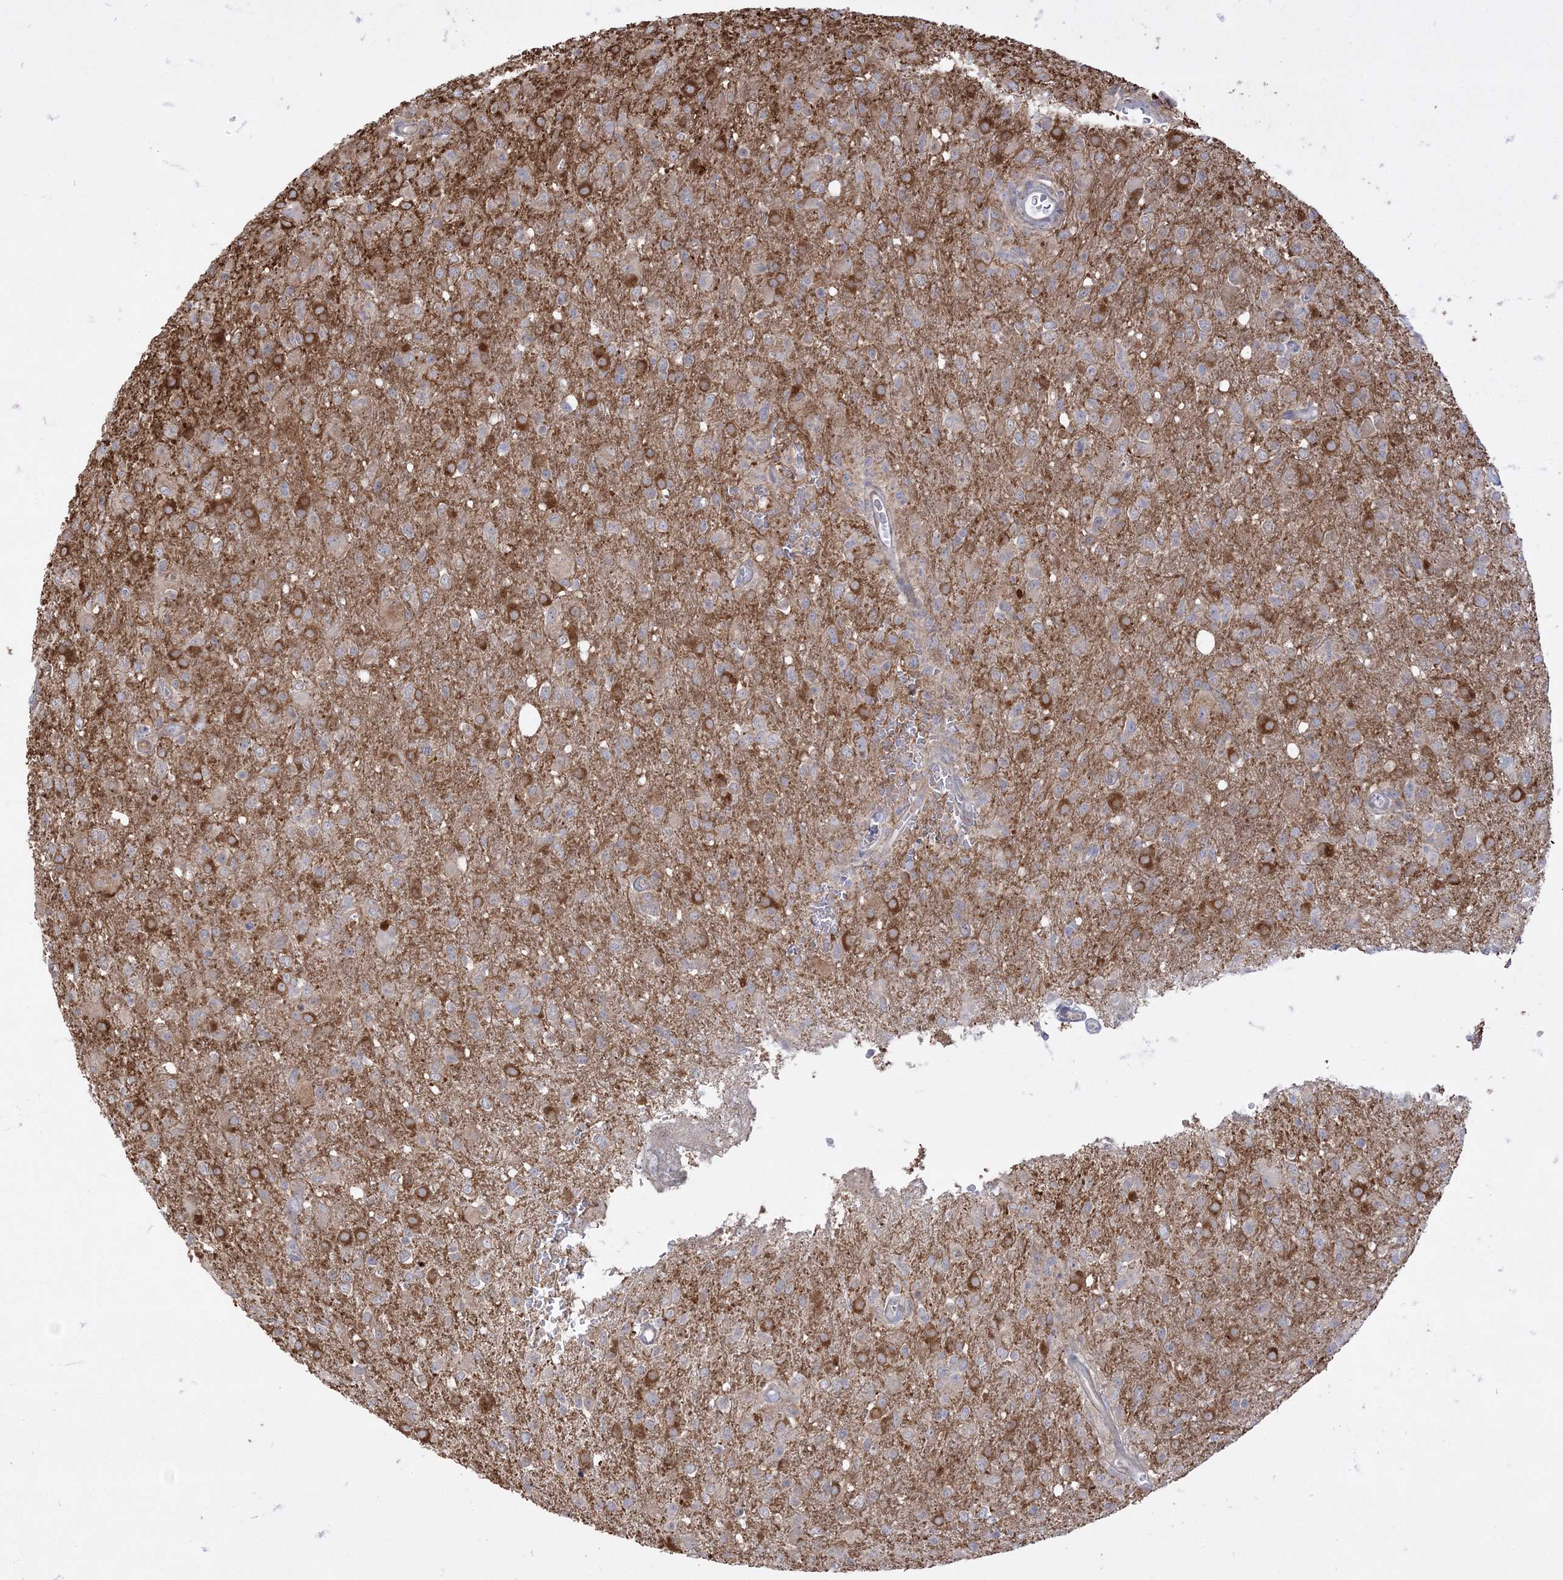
{"staining": {"intensity": "weak", "quantity": ">75%", "location": "cytoplasmic/membranous"}, "tissue": "glioma", "cell_type": "Tumor cells", "image_type": "cancer", "snomed": [{"axis": "morphology", "description": "Glioma, malignant, High grade"}, {"axis": "topography", "description": "Brain"}], "caption": "An IHC photomicrograph of tumor tissue is shown. Protein staining in brown highlights weak cytoplasmic/membranous positivity in glioma within tumor cells.", "gene": "ZC3H6", "patient": {"sex": "female", "age": 57}}